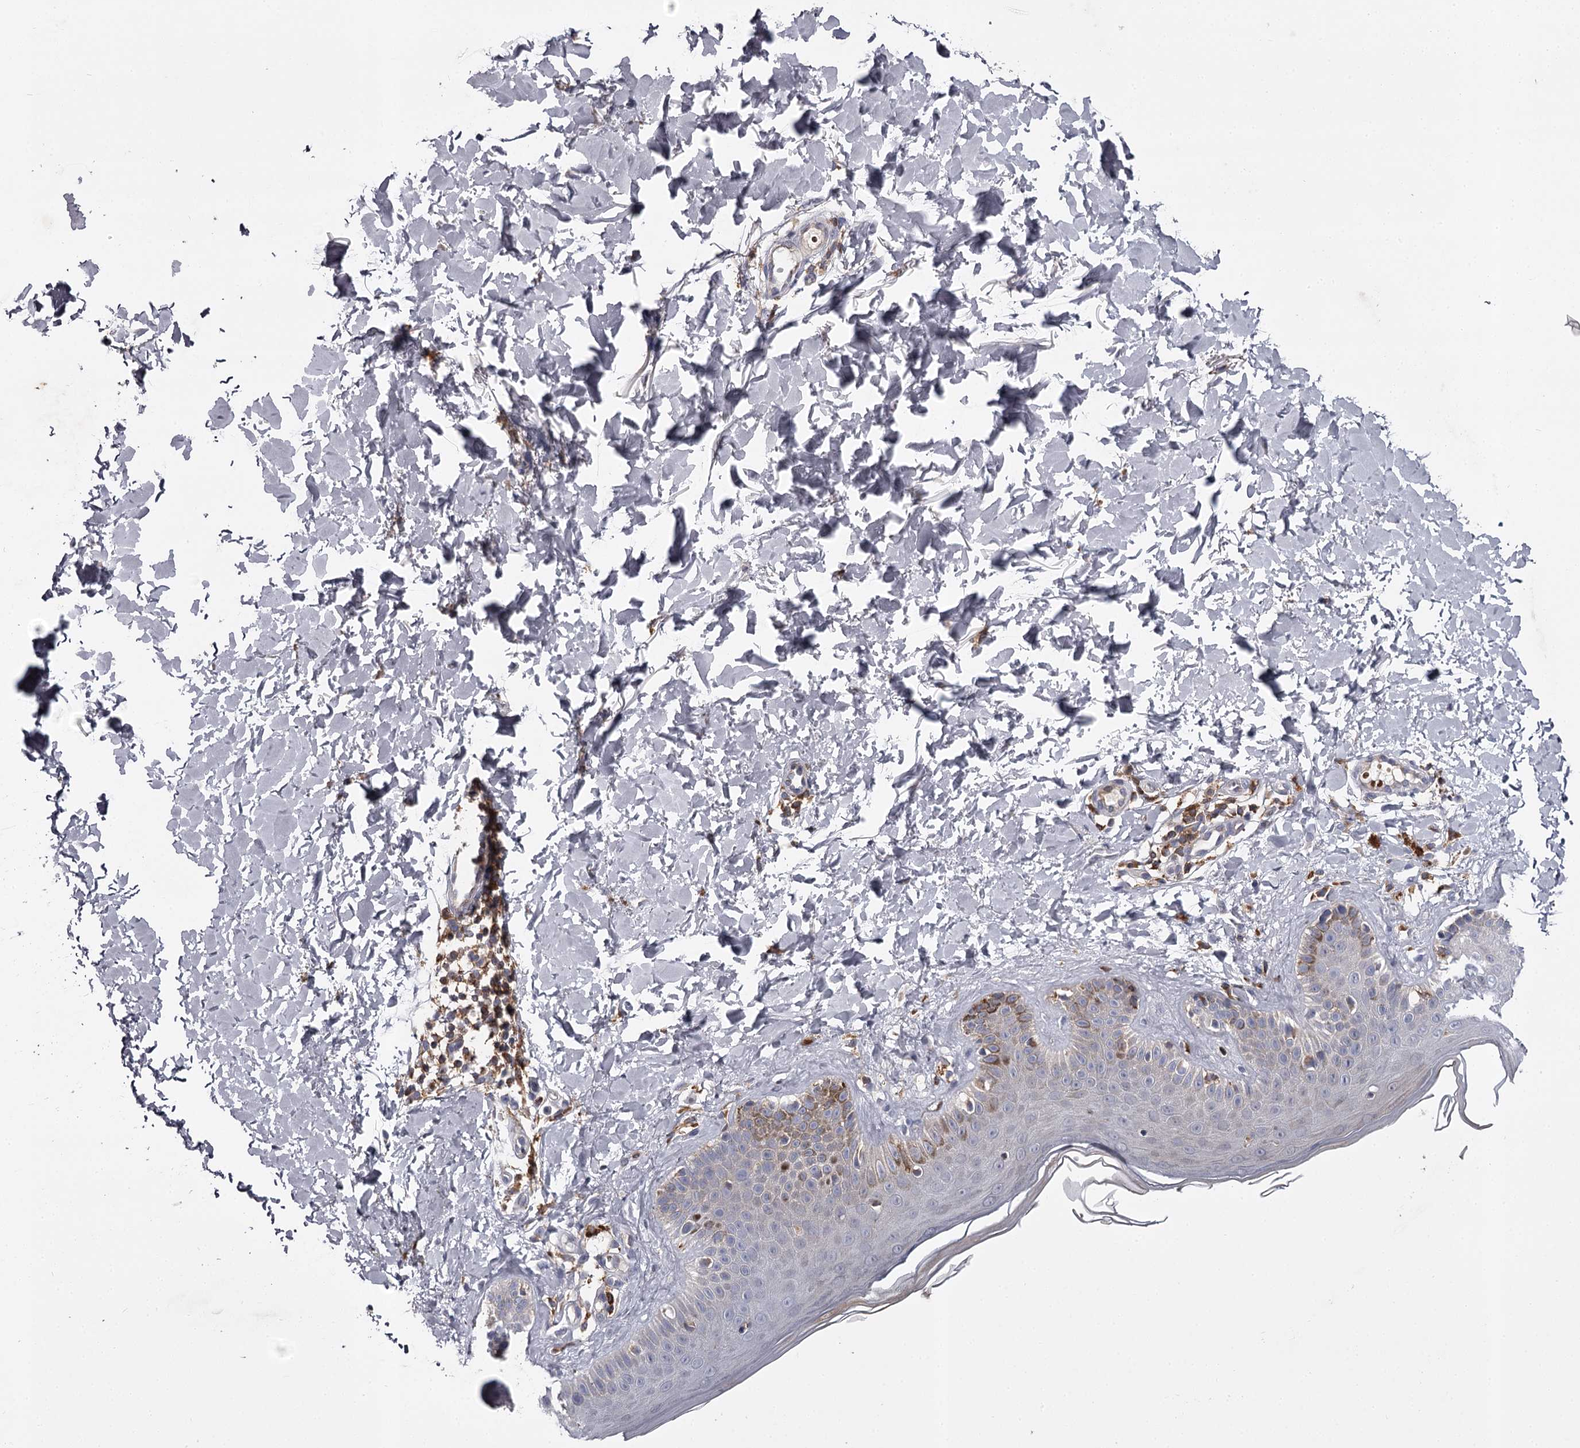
{"staining": {"intensity": "negative", "quantity": "none", "location": "none"}, "tissue": "skin", "cell_type": "Fibroblasts", "image_type": "normal", "snomed": [{"axis": "morphology", "description": "Normal tissue, NOS"}, {"axis": "topography", "description": "Skin"}], "caption": "Immunohistochemistry (IHC) of unremarkable human skin exhibits no positivity in fibroblasts.", "gene": "RASSF6", "patient": {"sex": "male", "age": 52}}